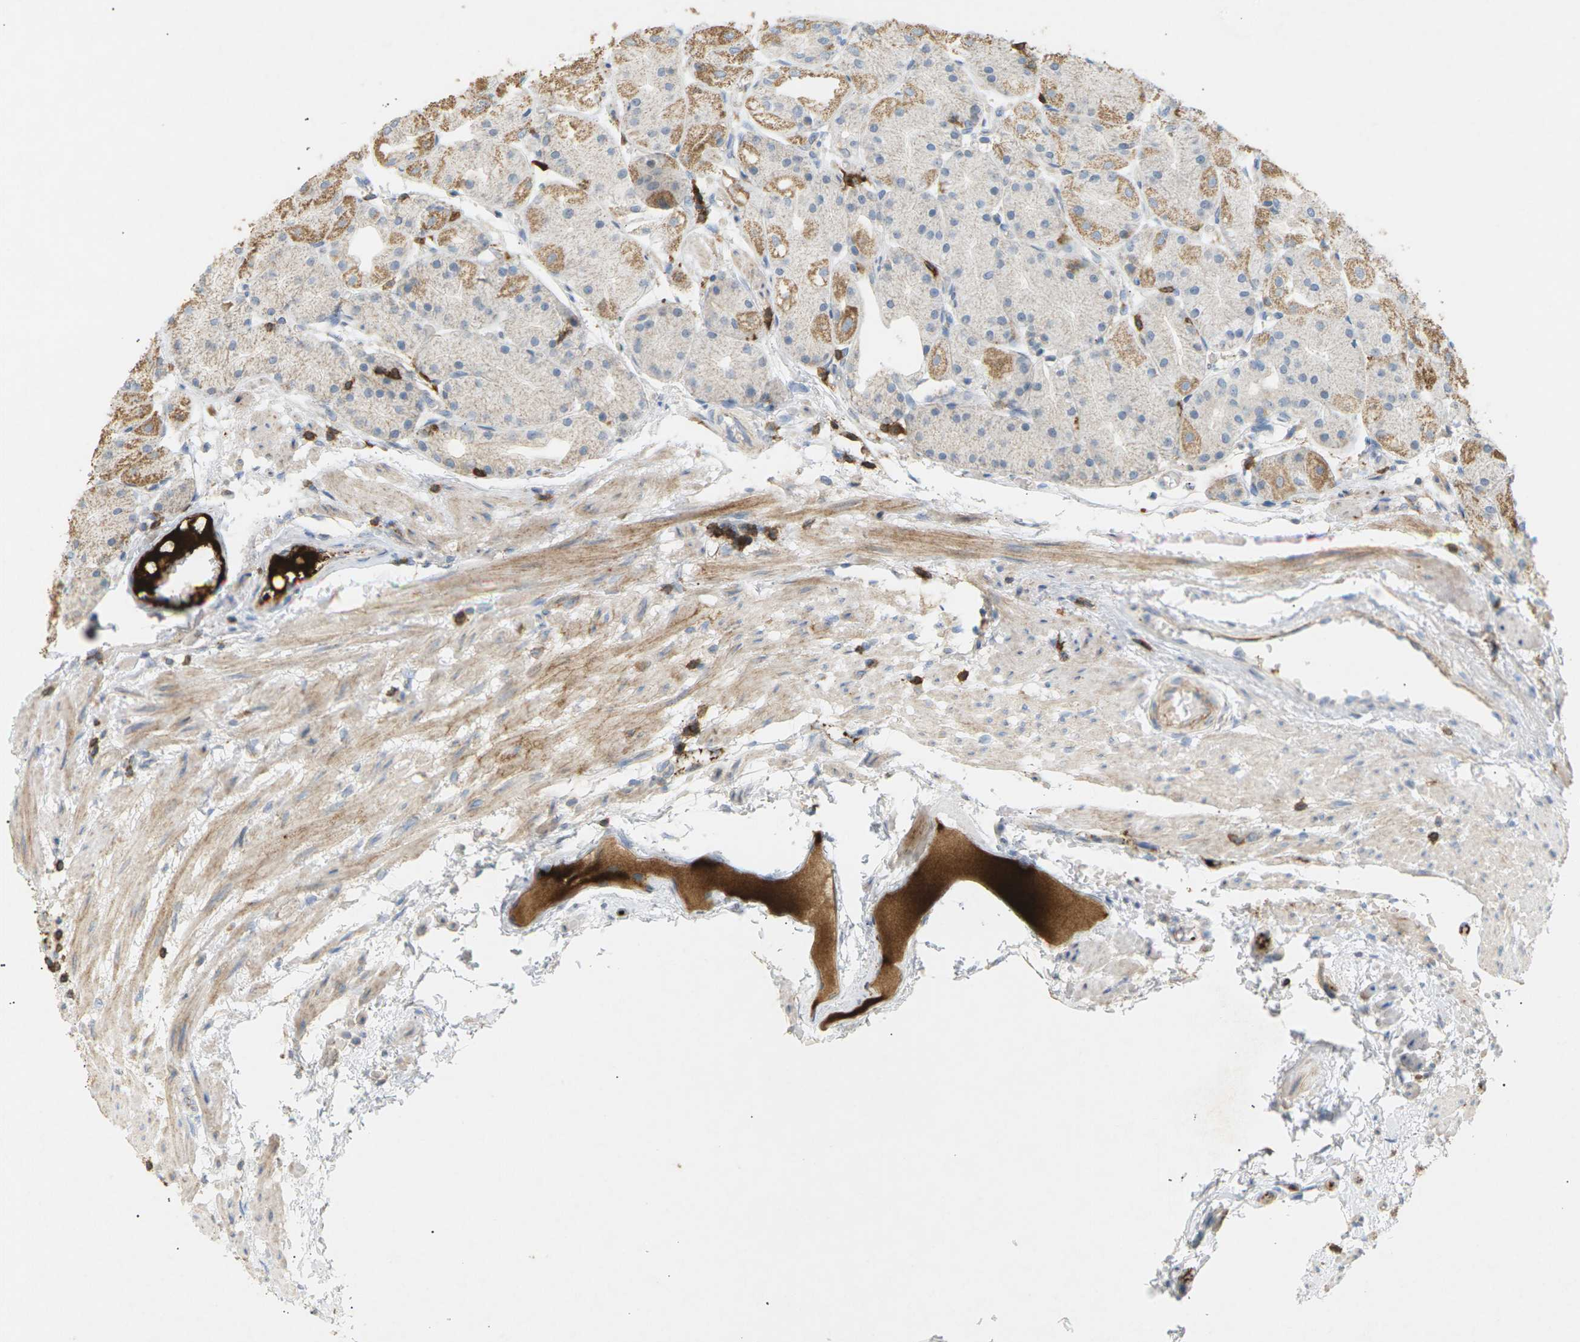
{"staining": {"intensity": "strong", "quantity": "25%-75%", "location": "cytoplasmic/membranous"}, "tissue": "stomach", "cell_type": "Glandular cells", "image_type": "normal", "snomed": [{"axis": "morphology", "description": "Normal tissue, NOS"}, {"axis": "topography", "description": "Stomach, upper"}], "caption": "DAB (3,3'-diaminobenzidine) immunohistochemical staining of normal human stomach shows strong cytoplasmic/membranous protein positivity in approximately 25%-75% of glandular cells.", "gene": "LIME1", "patient": {"sex": "male", "age": 72}}